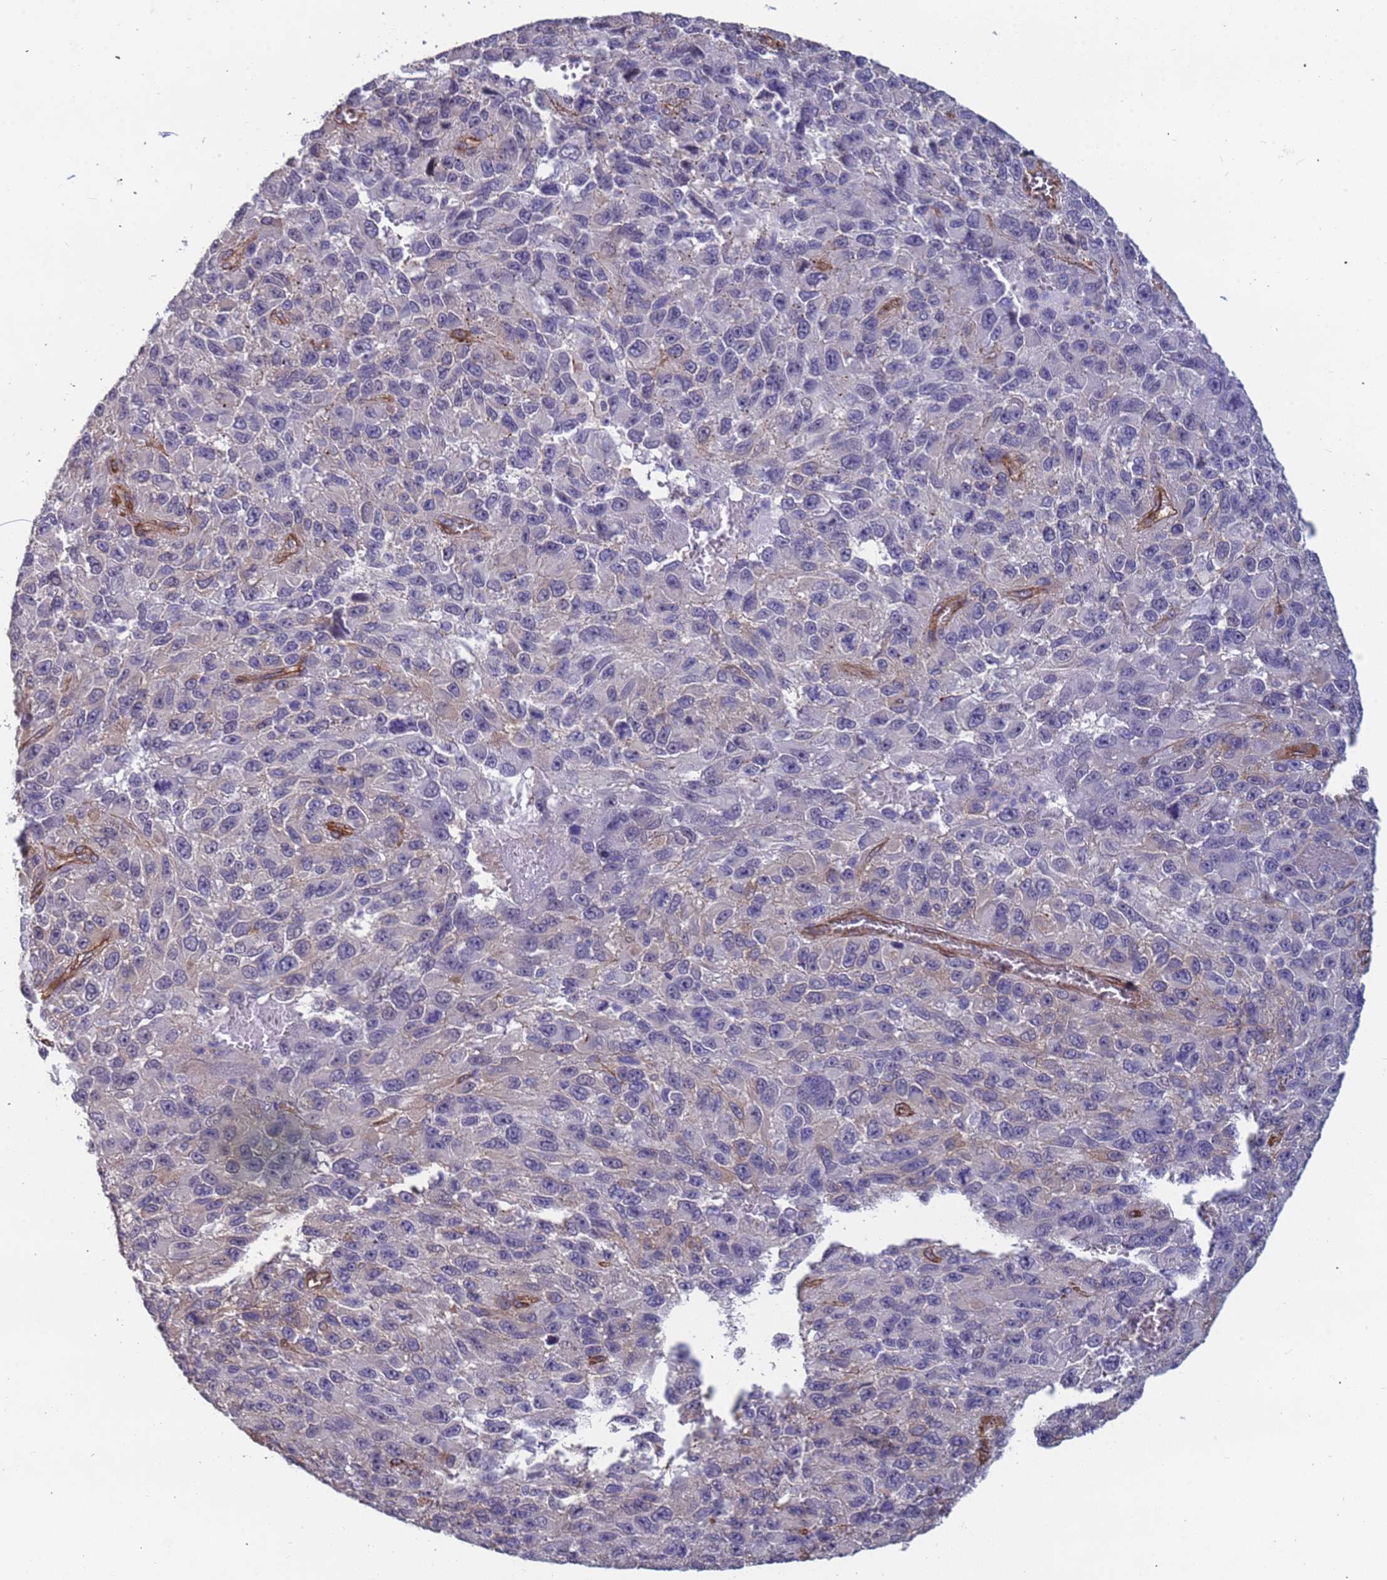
{"staining": {"intensity": "negative", "quantity": "none", "location": "none"}, "tissue": "melanoma", "cell_type": "Tumor cells", "image_type": "cancer", "snomed": [{"axis": "morphology", "description": "Normal tissue, NOS"}, {"axis": "morphology", "description": "Malignant melanoma, NOS"}, {"axis": "topography", "description": "Skin"}], "caption": "Histopathology image shows no significant protein positivity in tumor cells of melanoma.", "gene": "EHD2", "patient": {"sex": "female", "age": 96}}